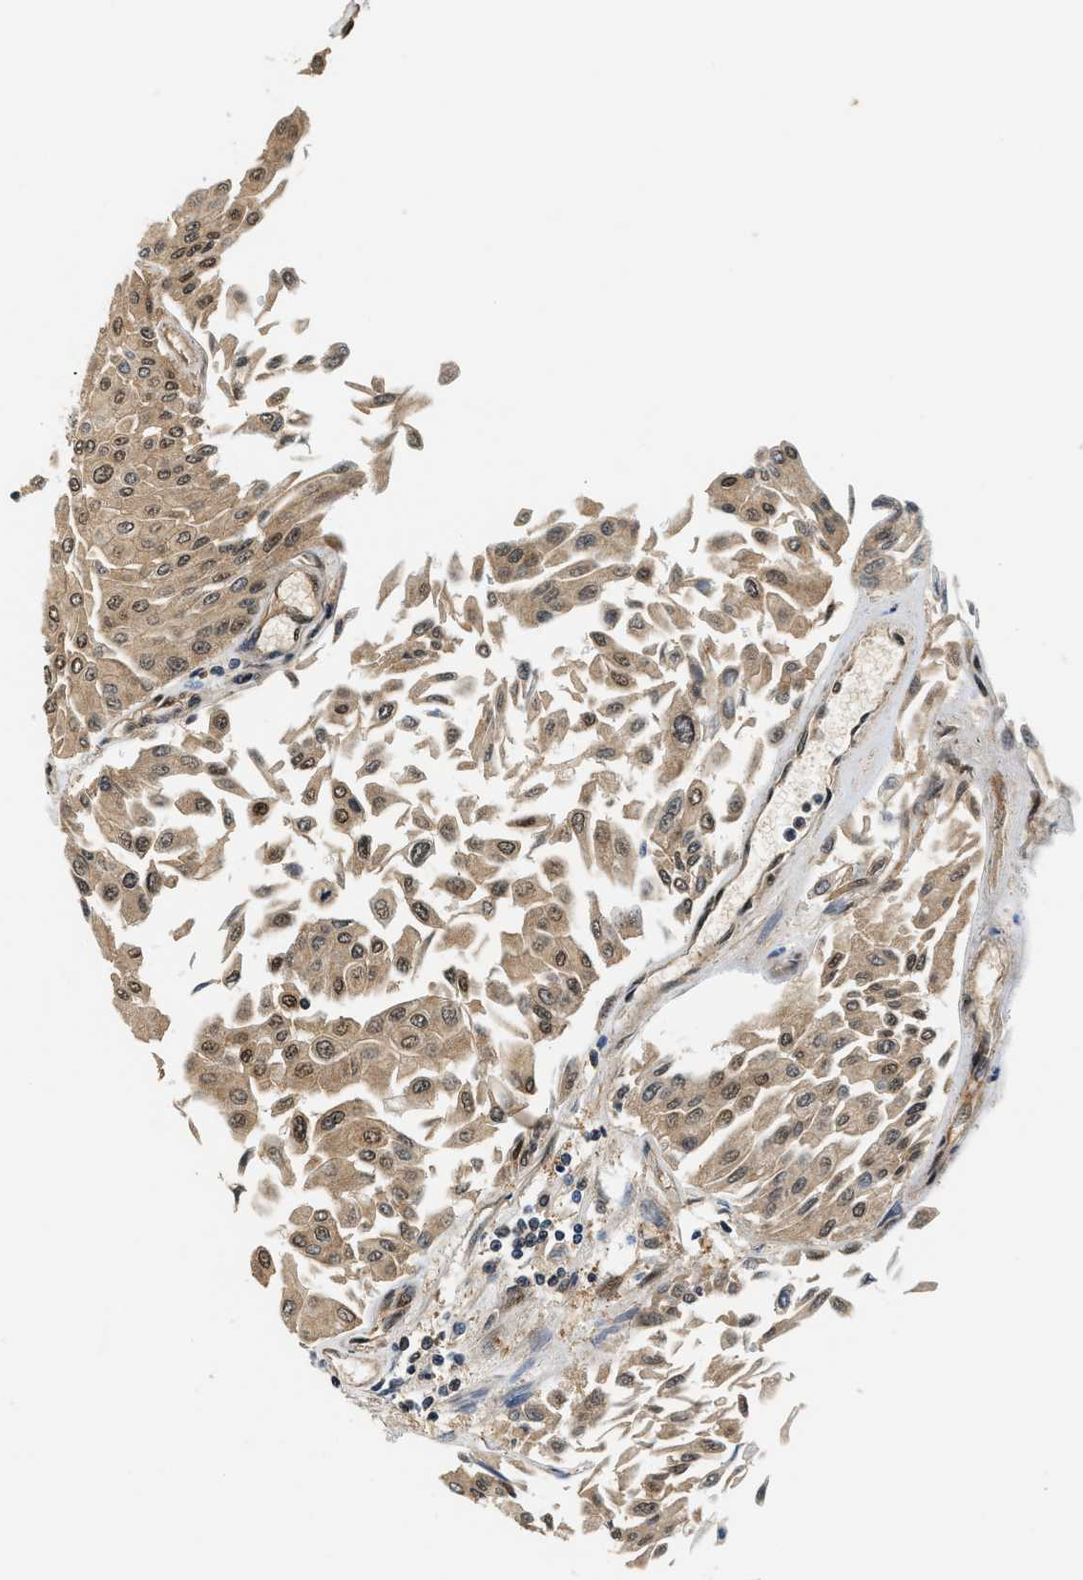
{"staining": {"intensity": "moderate", "quantity": ">75%", "location": "cytoplasmic/membranous,nuclear"}, "tissue": "urothelial cancer", "cell_type": "Tumor cells", "image_type": "cancer", "snomed": [{"axis": "morphology", "description": "Urothelial carcinoma, Low grade"}, {"axis": "topography", "description": "Urinary bladder"}], "caption": "Human urothelial carcinoma (low-grade) stained for a protein (brown) displays moderate cytoplasmic/membranous and nuclear positive positivity in approximately >75% of tumor cells.", "gene": "PSMD3", "patient": {"sex": "female", "age": 60}}